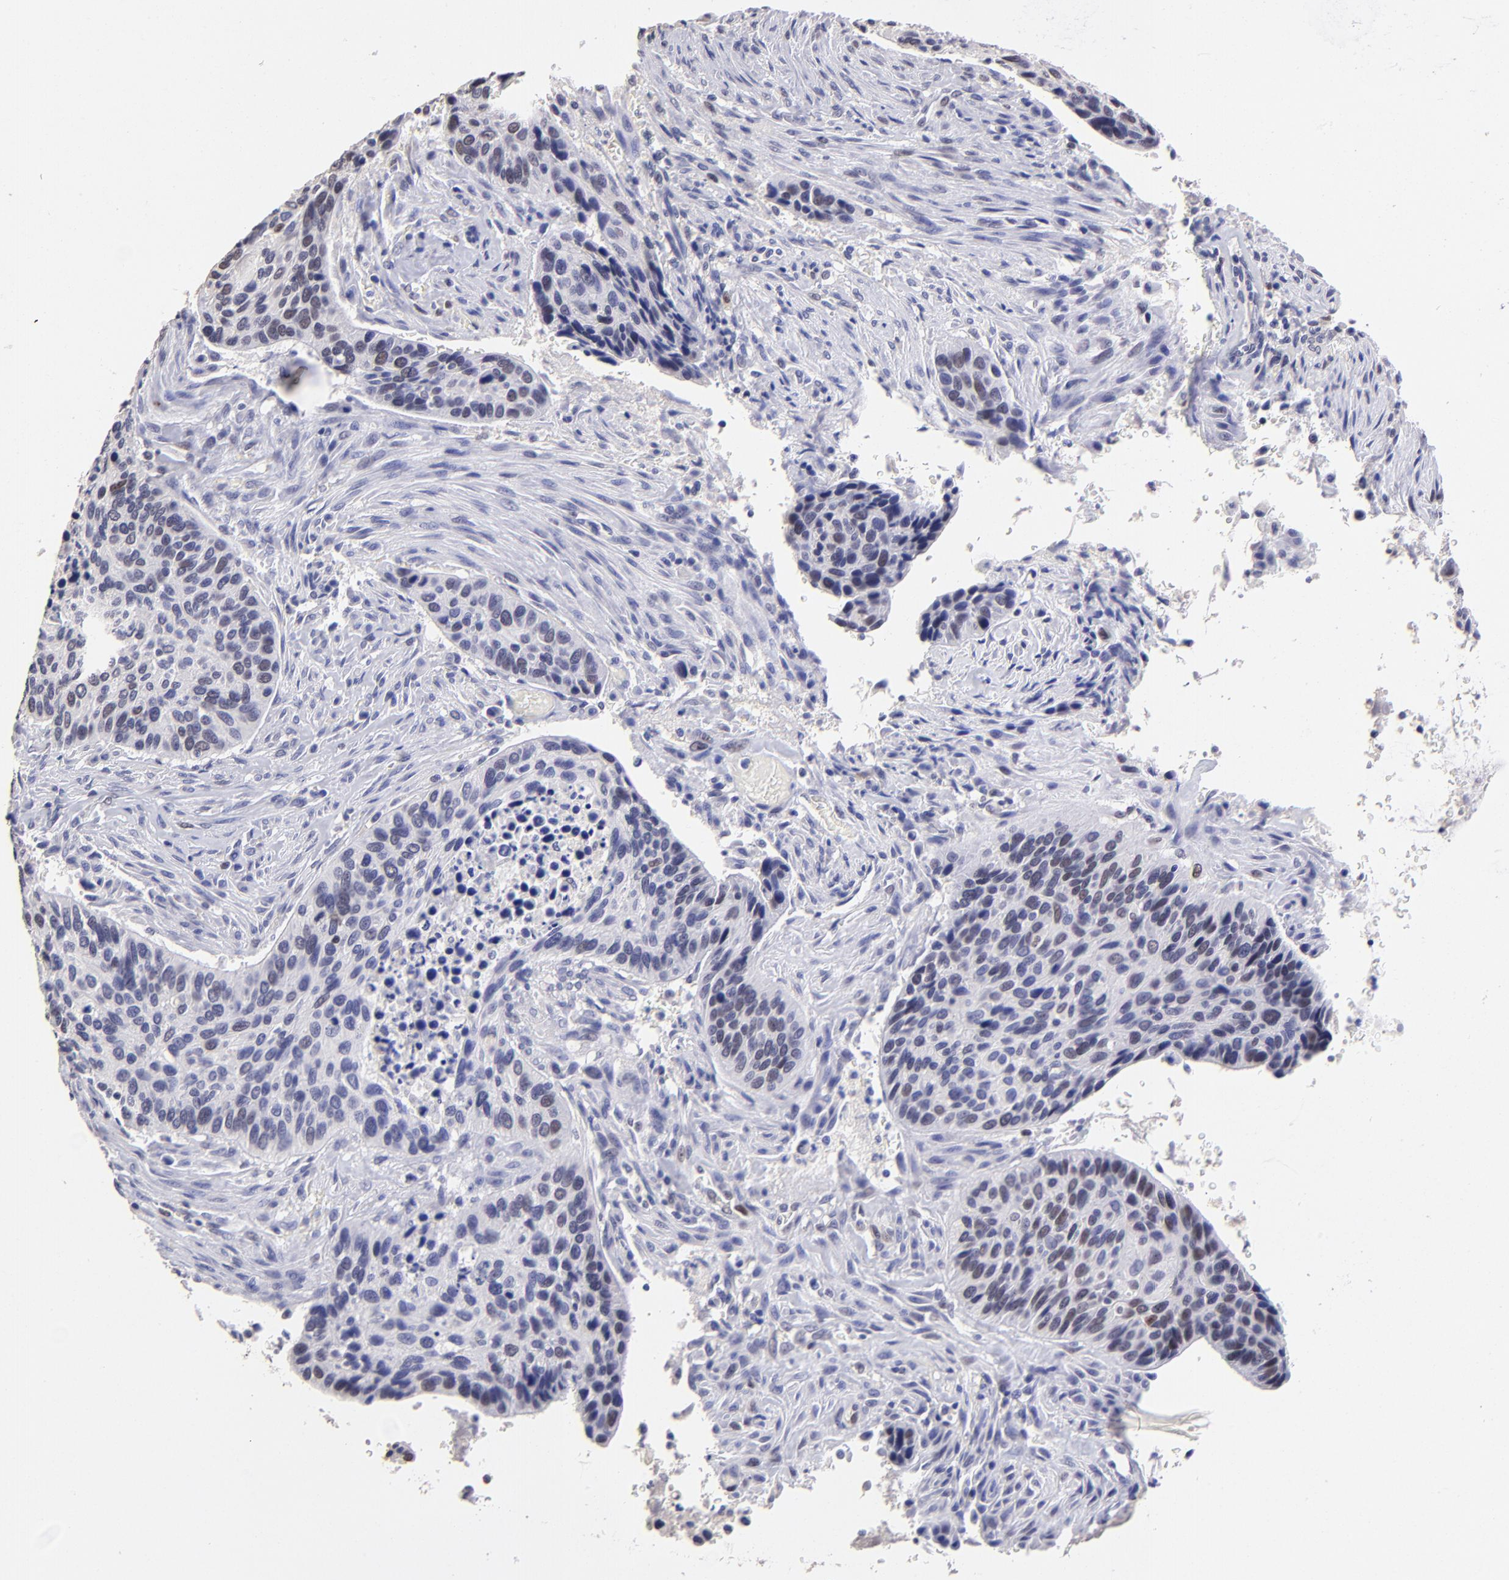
{"staining": {"intensity": "weak", "quantity": "25%-75%", "location": "nuclear"}, "tissue": "cervical cancer", "cell_type": "Tumor cells", "image_type": "cancer", "snomed": [{"axis": "morphology", "description": "Adenocarcinoma, NOS"}, {"axis": "topography", "description": "Cervix"}], "caption": "A low amount of weak nuclear positivity is identified in approximately 25%-75% of tumor cells in adenocarcinoma (cervical) tissue.", "gene": "DNMT1", "patient": {"sex": "female", "age": 29}}